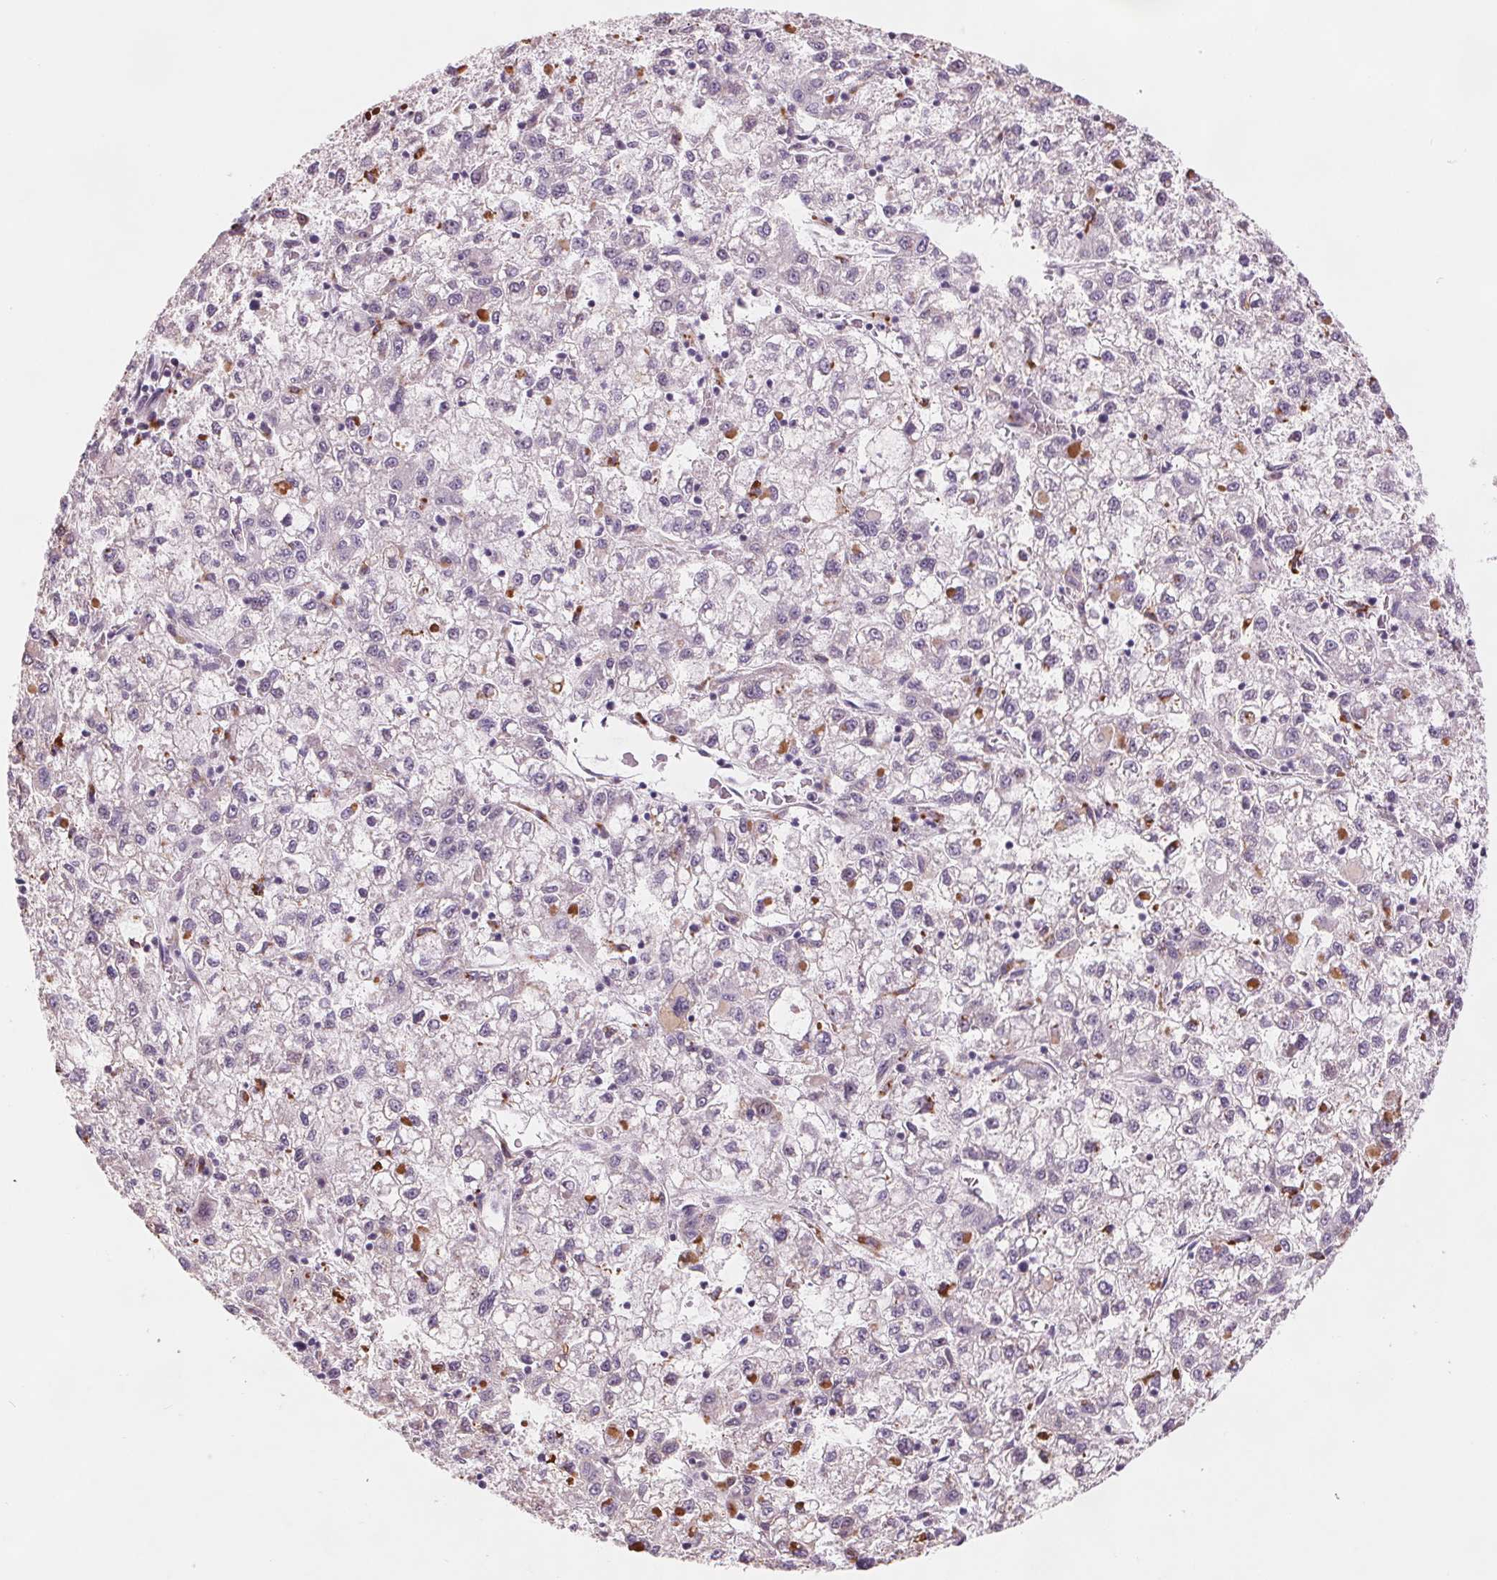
{"staining": {"intensity": "negative", "quantity": "none", "location": "none"}, "tissue": "liver cancer", "cell_type": "Tumor cells", "image_type": "cancer", "snomed": [{"axis": "morphology", "description": "Carcinoma, Hepatocellular, NOS"}, {"axis": "topography", "description": "Liver"}], "caption": "Protein analysis of liver cancer demonstrates no significant staining in tumor cells. (DAB (3,3'-diaminobenzidine) IHC with hematoxylin counter stain).", "gene": "SAMD5", "patient": {"sex": "male", "age": 40}}